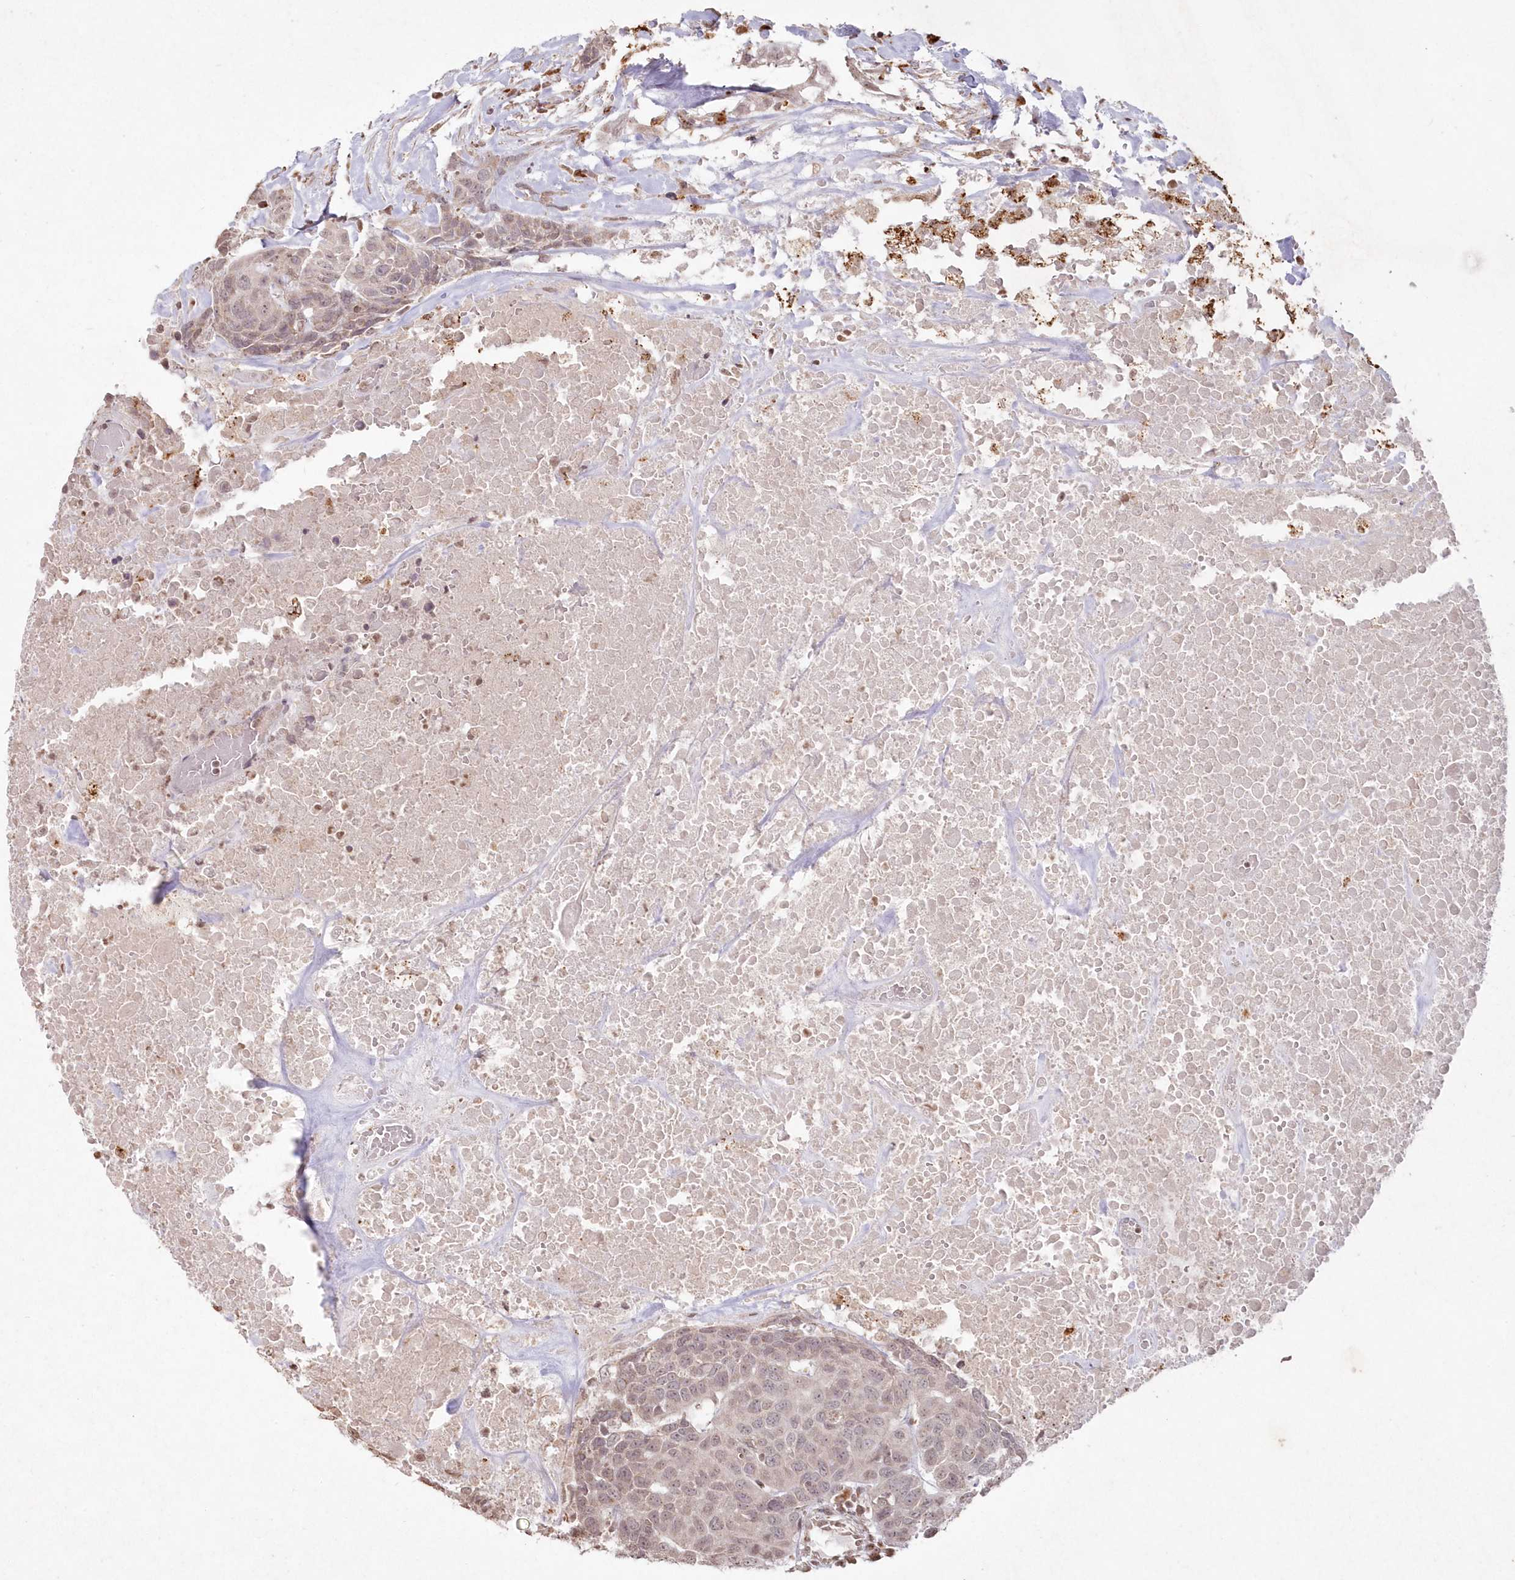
{"staining": {"intensity": "weak", "quantity": "25%-75%", "location": "nuclear"}, "tissue": "head and neck cancer", "cell_type": "Tumor cells", "image_type": "cancer", "snomed": [{"axis": "morphology", "description": "Squamous cell carcinoma, NOS"}, {"axis": "topography", "description": "Head-Neck"}], "caption": "Protein staining shows weak nuclear staining in approximately 25%-75% of tumor cells in squamous cell carcinoma (head and neck).", "gene": "ARSB", "patient": {"sex": "male", "age": 66}}